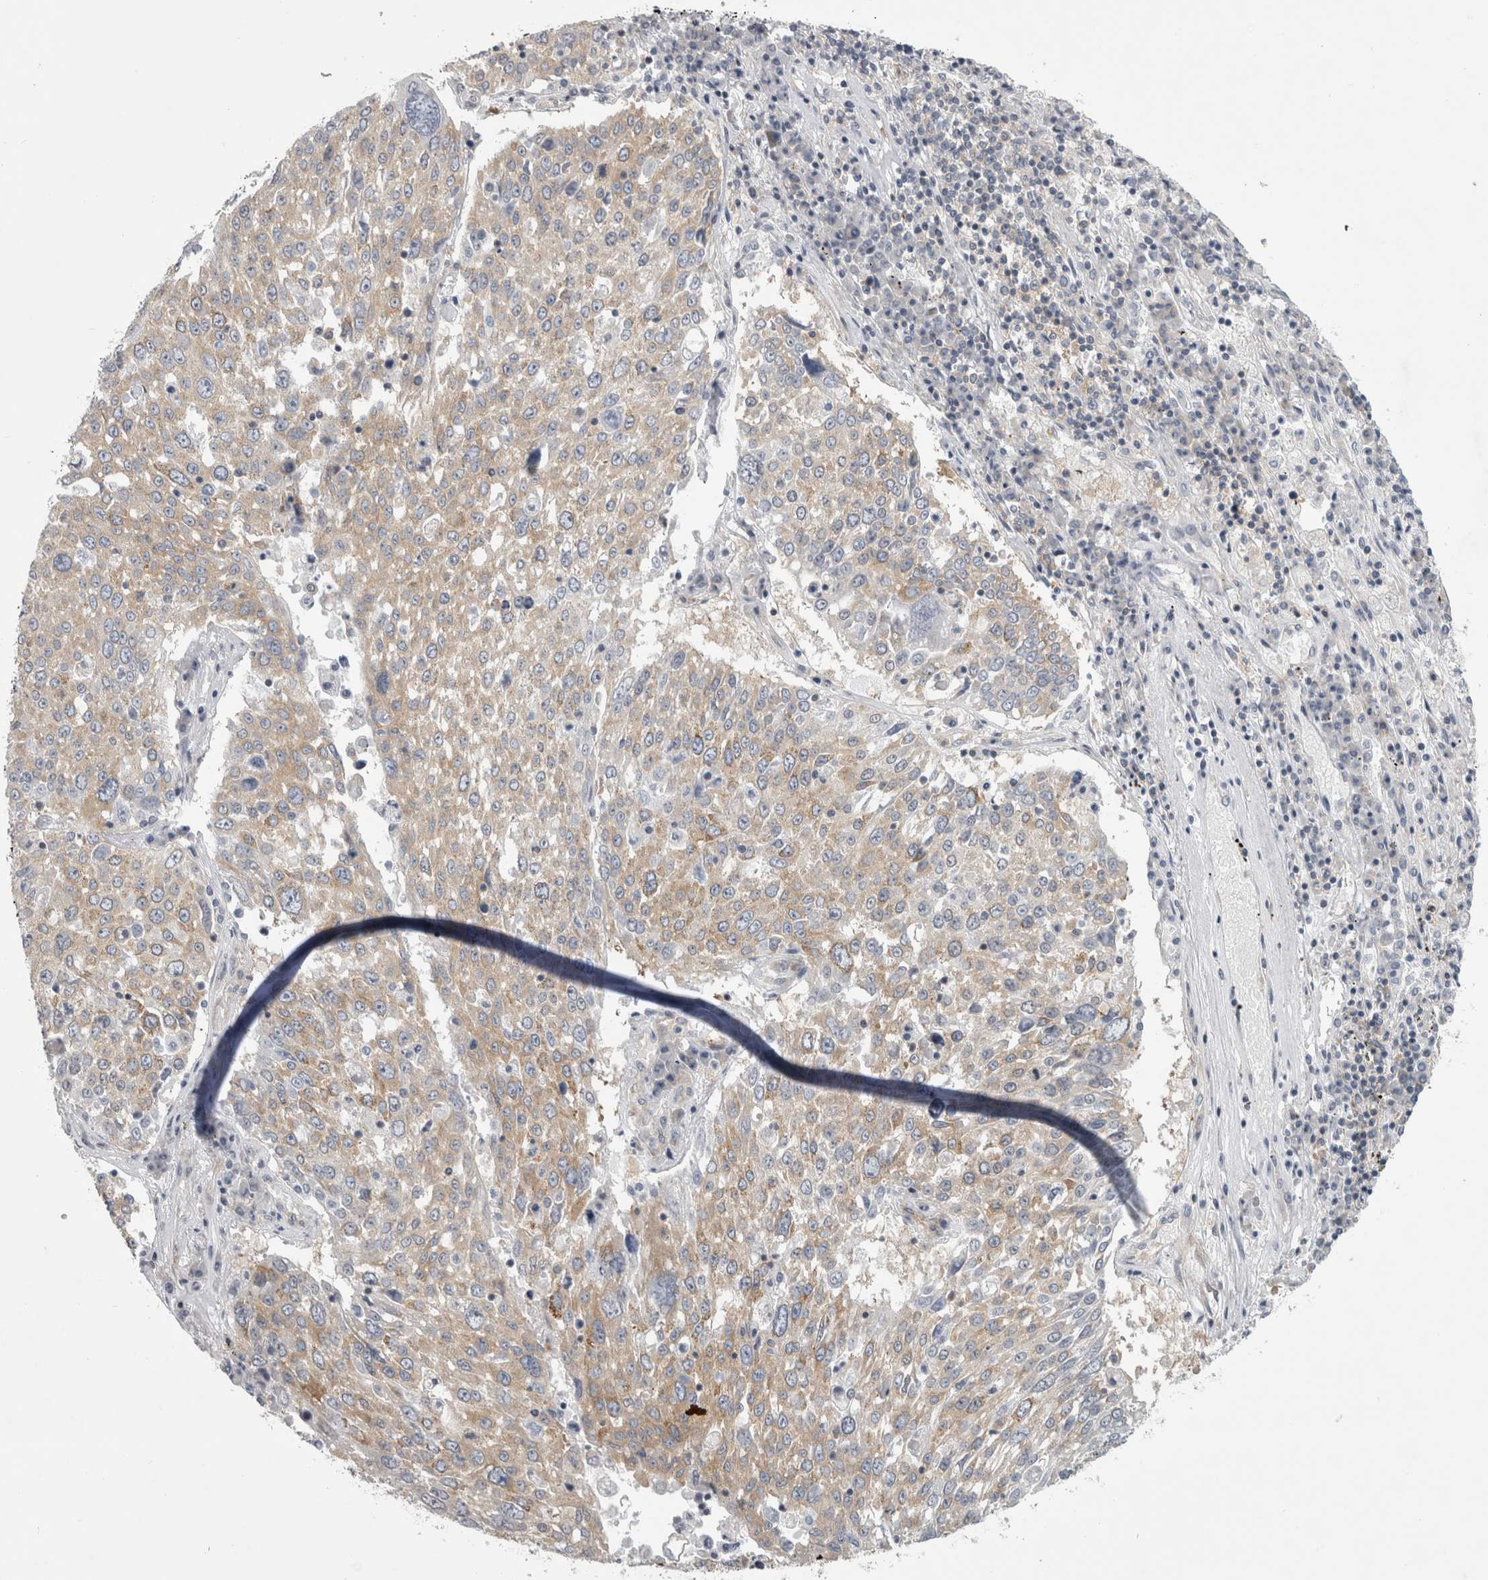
{"staining": {"intensity": "weak", "quantity": ">75%", "location": "cytoplasmic/membranous"}, "tissue": "lung cancer", "cell_type": "Tumor cells", "image_type": "cancer", "snomed": [{"axis": "morphology", "description": "Squamous cell carcinoma, NOS"}, {"axis": "topography", "description": "Lung"}], "caption": "Immunohistochemical staining of human lung cancer (squamous cell carcinoma) reveals low levels of weak cytoplasmic/membranous expression in about >75% of tumor cells. The staining was performed using DAB (3,3'-diaminobenzidine), with brown indicating positive protein expression. Nuclei are stained blue with hematoxylin.", "gene": "PRRC2C", "patient": {"sex": "male", "age": 65}}